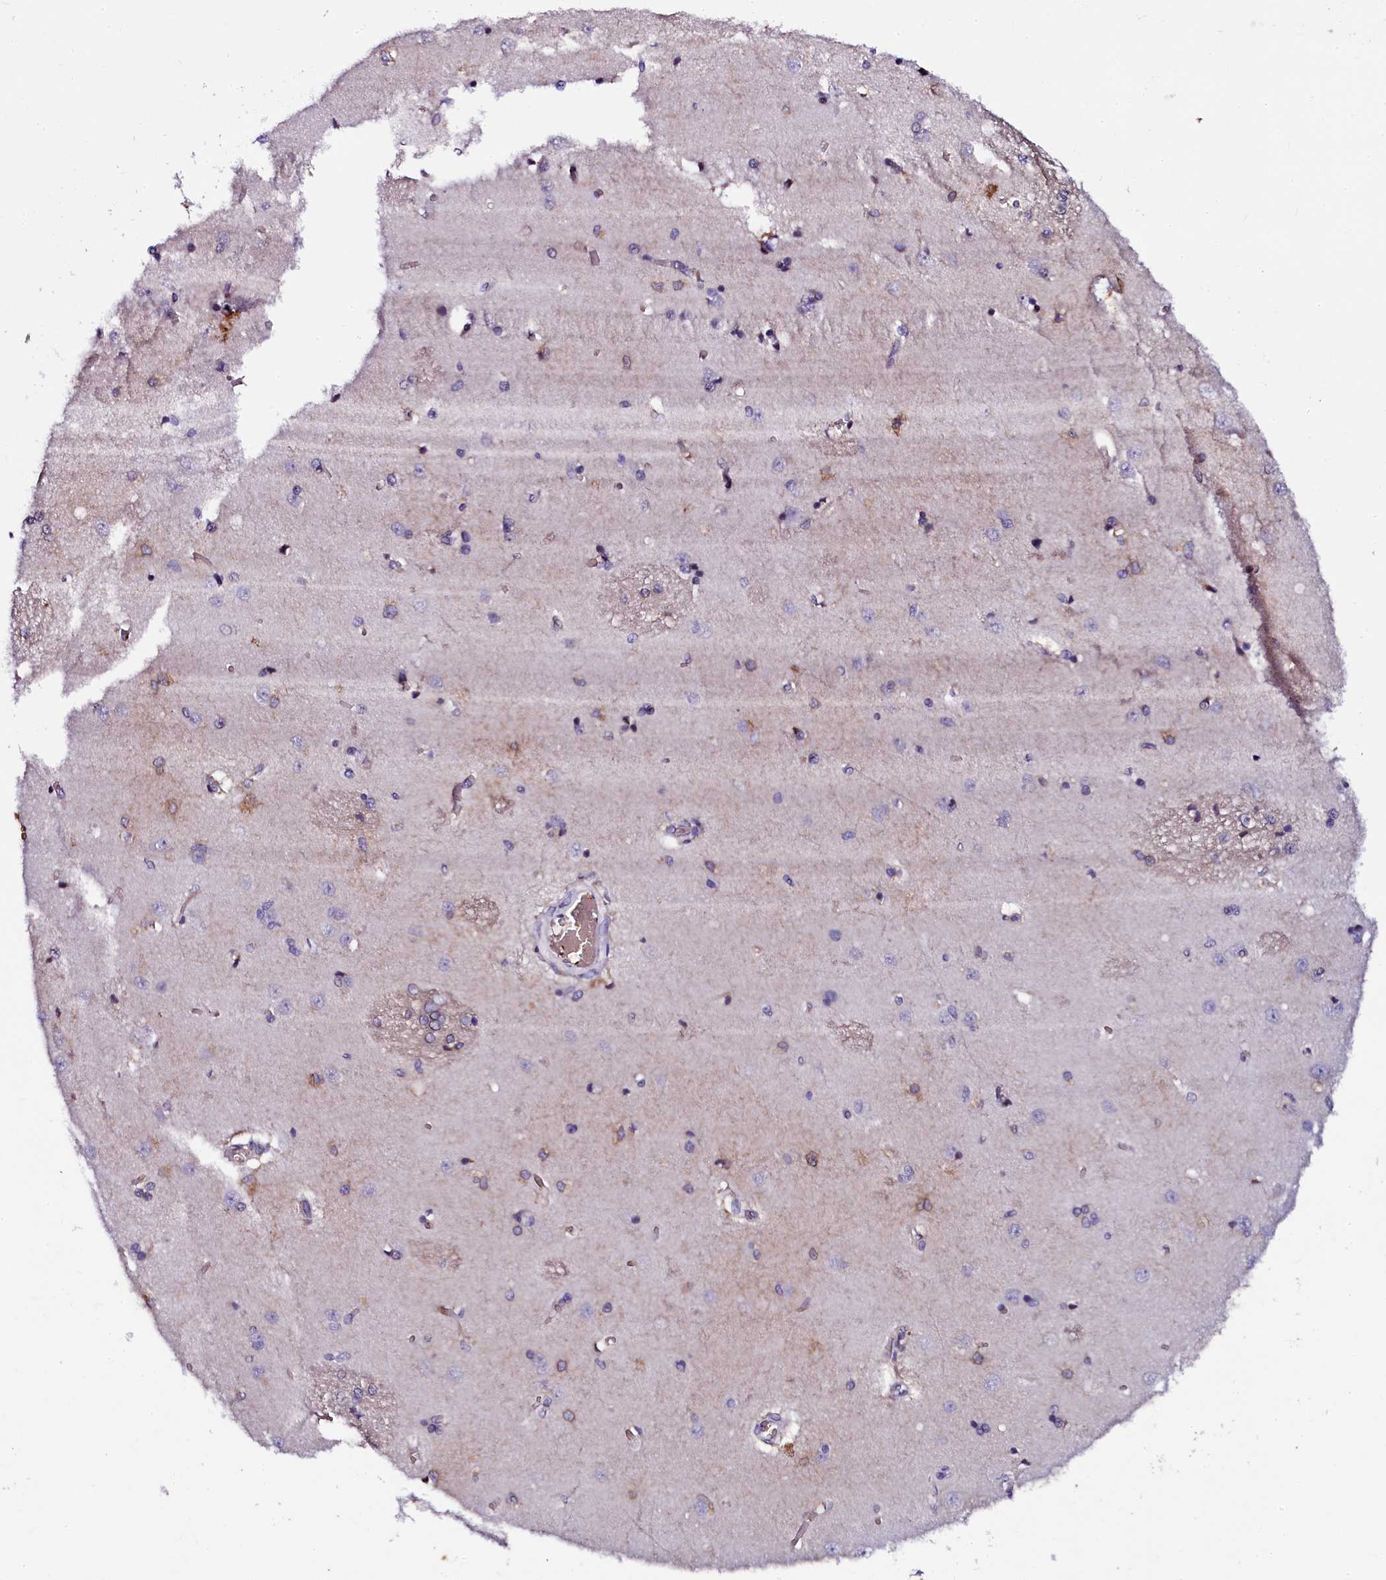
{"staining": {"intensity": "weak", "quantity": "<25%", "location": "cytoplasmic/membranous"}, "tissue": "caudate", "cell_type": "Glial cells", "image_type": "normal", "snomed": [{"axis": "morphology", "description": "Normal tissue, NOS"}, {"axis": "topography", "description": "Lateral ventricle wall"}], "caption": "A histopathology image of human caudate is negative for staining in glial cells. (DAB (3,3'-diaminobenzidine) IHC visualized using brightfield microscopy, high magnification).", "gene": "CTDSPL2", "patient": {"sex": "male", "age": 37}}